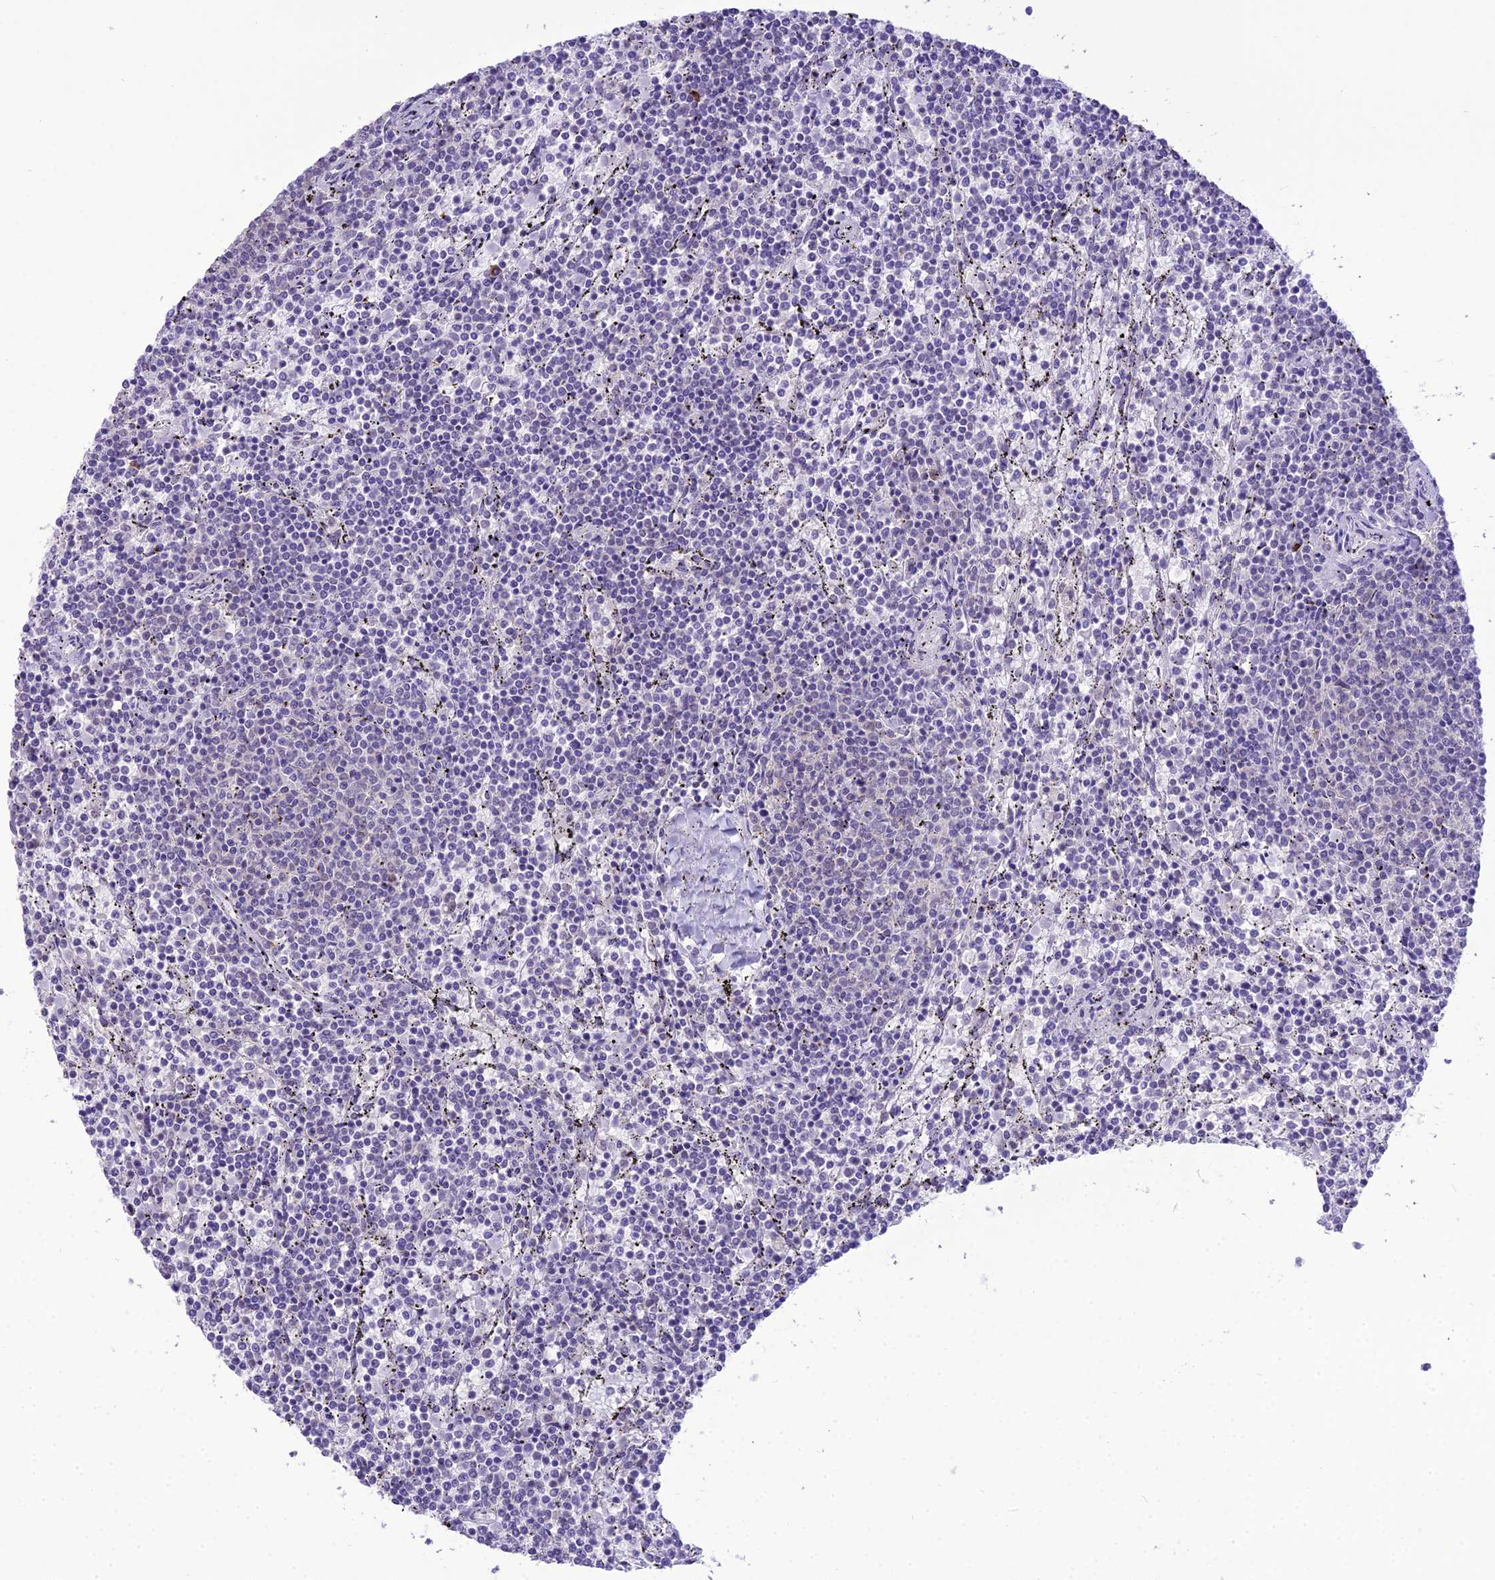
{"staining": {"intensity": "negative", "quantity": "none", "location": "none"}, "tissue": "lymphoma", "cell_type": "Tumor cells", "image_type": "cancer", "snomed": [{"axis": "morphology", "description": "Malignant lymphoma, non-Hodgkin's type, Low grade"}, {"axis": "topography", "description": "Spleen"}], "caption": "High power microscopy image of an immunohistochemistry (IHC) image of lymphoma, revealing no significant positivity in tumor cells.", "gene": "SH3RF3", "patient": {"sex": "female", "age": 50}}